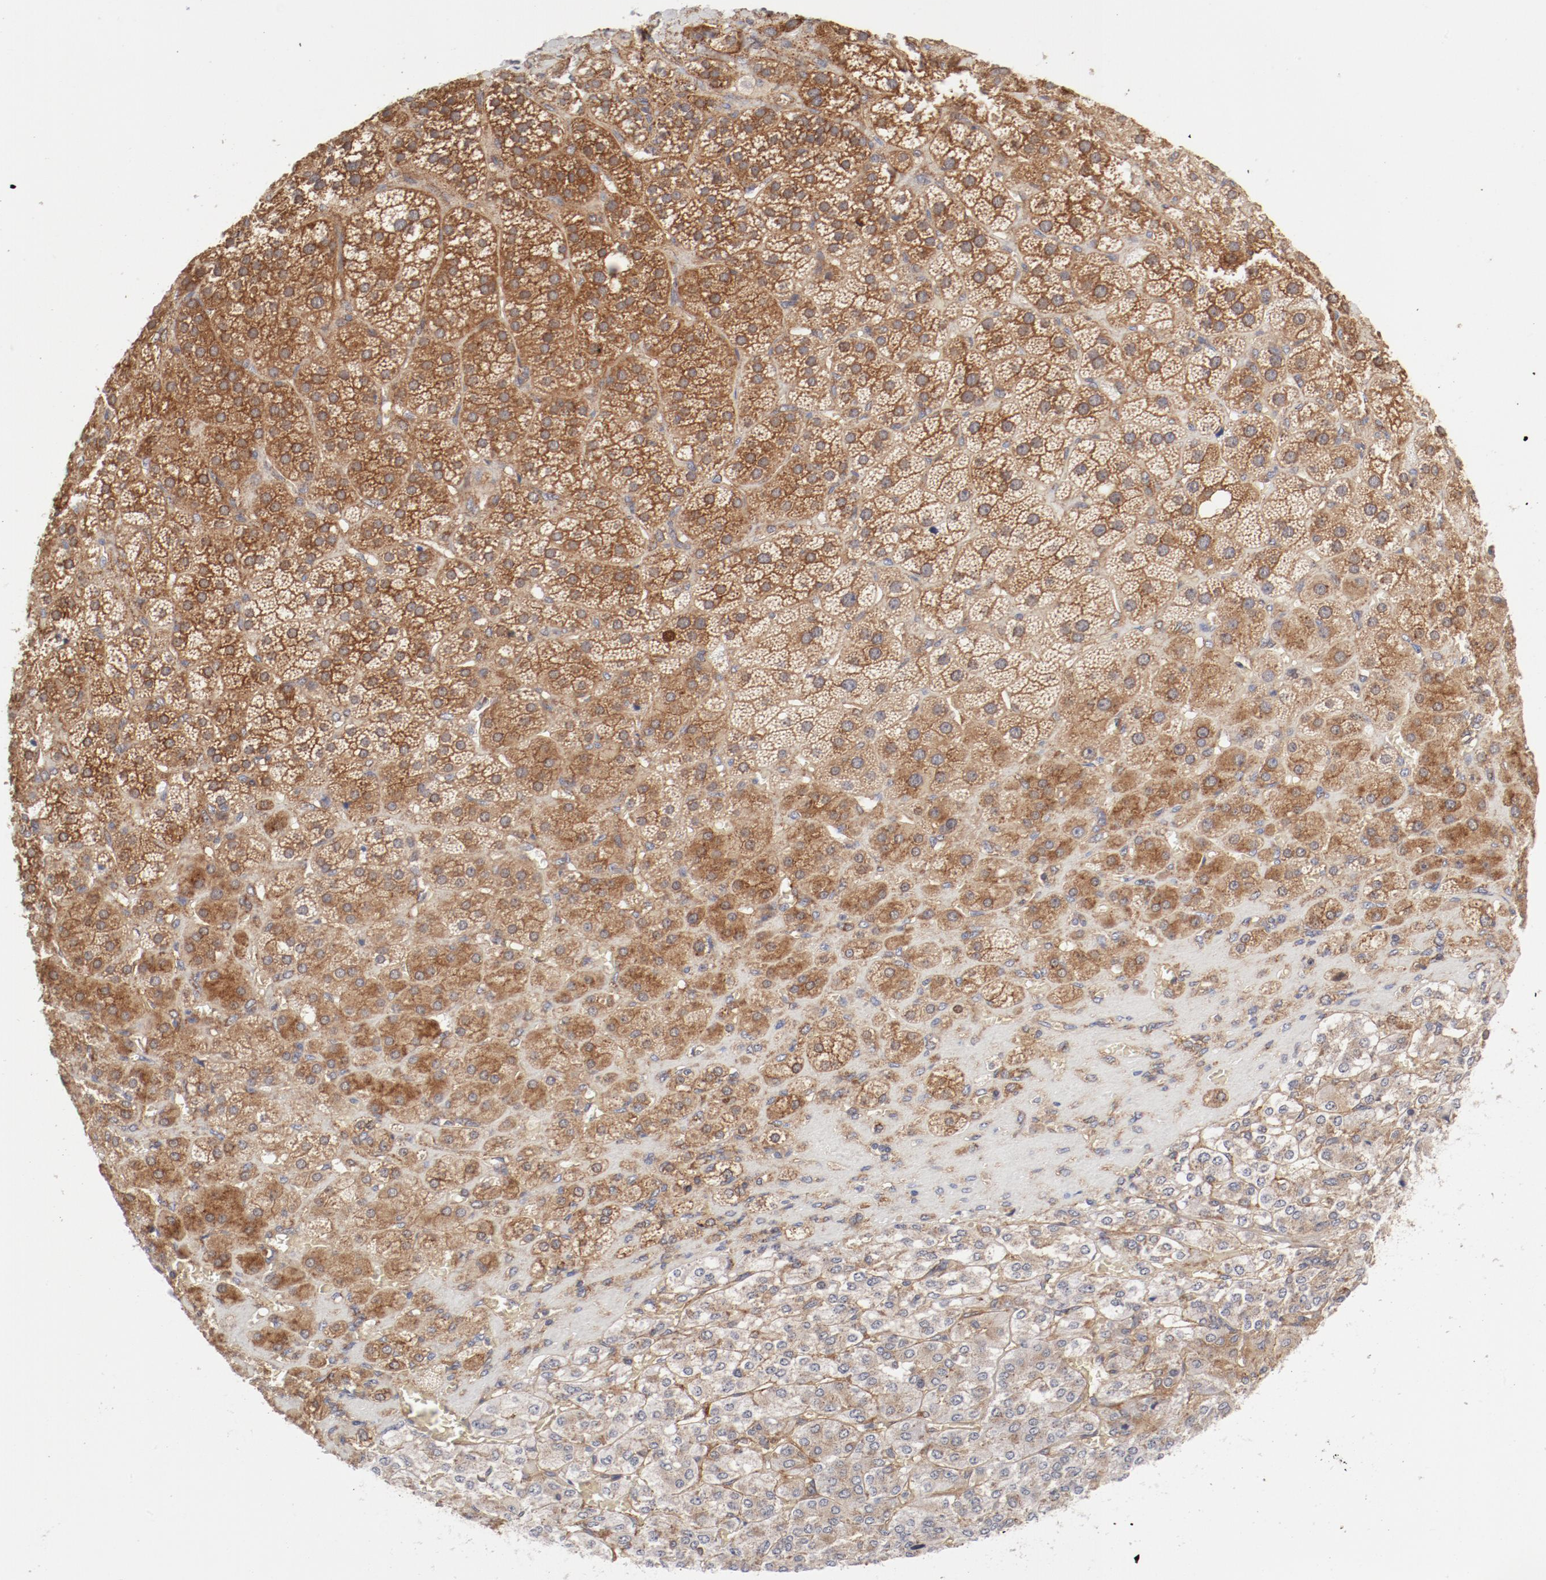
{"staining": {"intensity": "moderate", "quantity": ">75%", "location": "cytoplasmic/membranous"}, "tissue": "adrenal gland", "cell_type": "Glandular cells", "image_type": "normal", "snomed": [{"axis": "morphology", "description": "Normal tissue, NOS"}, {"axis": "topography", "description": "Adrenal gland"}], "caption": "Immunohistochemistry (DAB) staining of benign human adrenal gland reveals moderate cytoplasmic/membranous protein positivity in approximately >75% of glandular cells.", "gene": "AP2A1", "patient": {"sex": "female", "age": 71}}